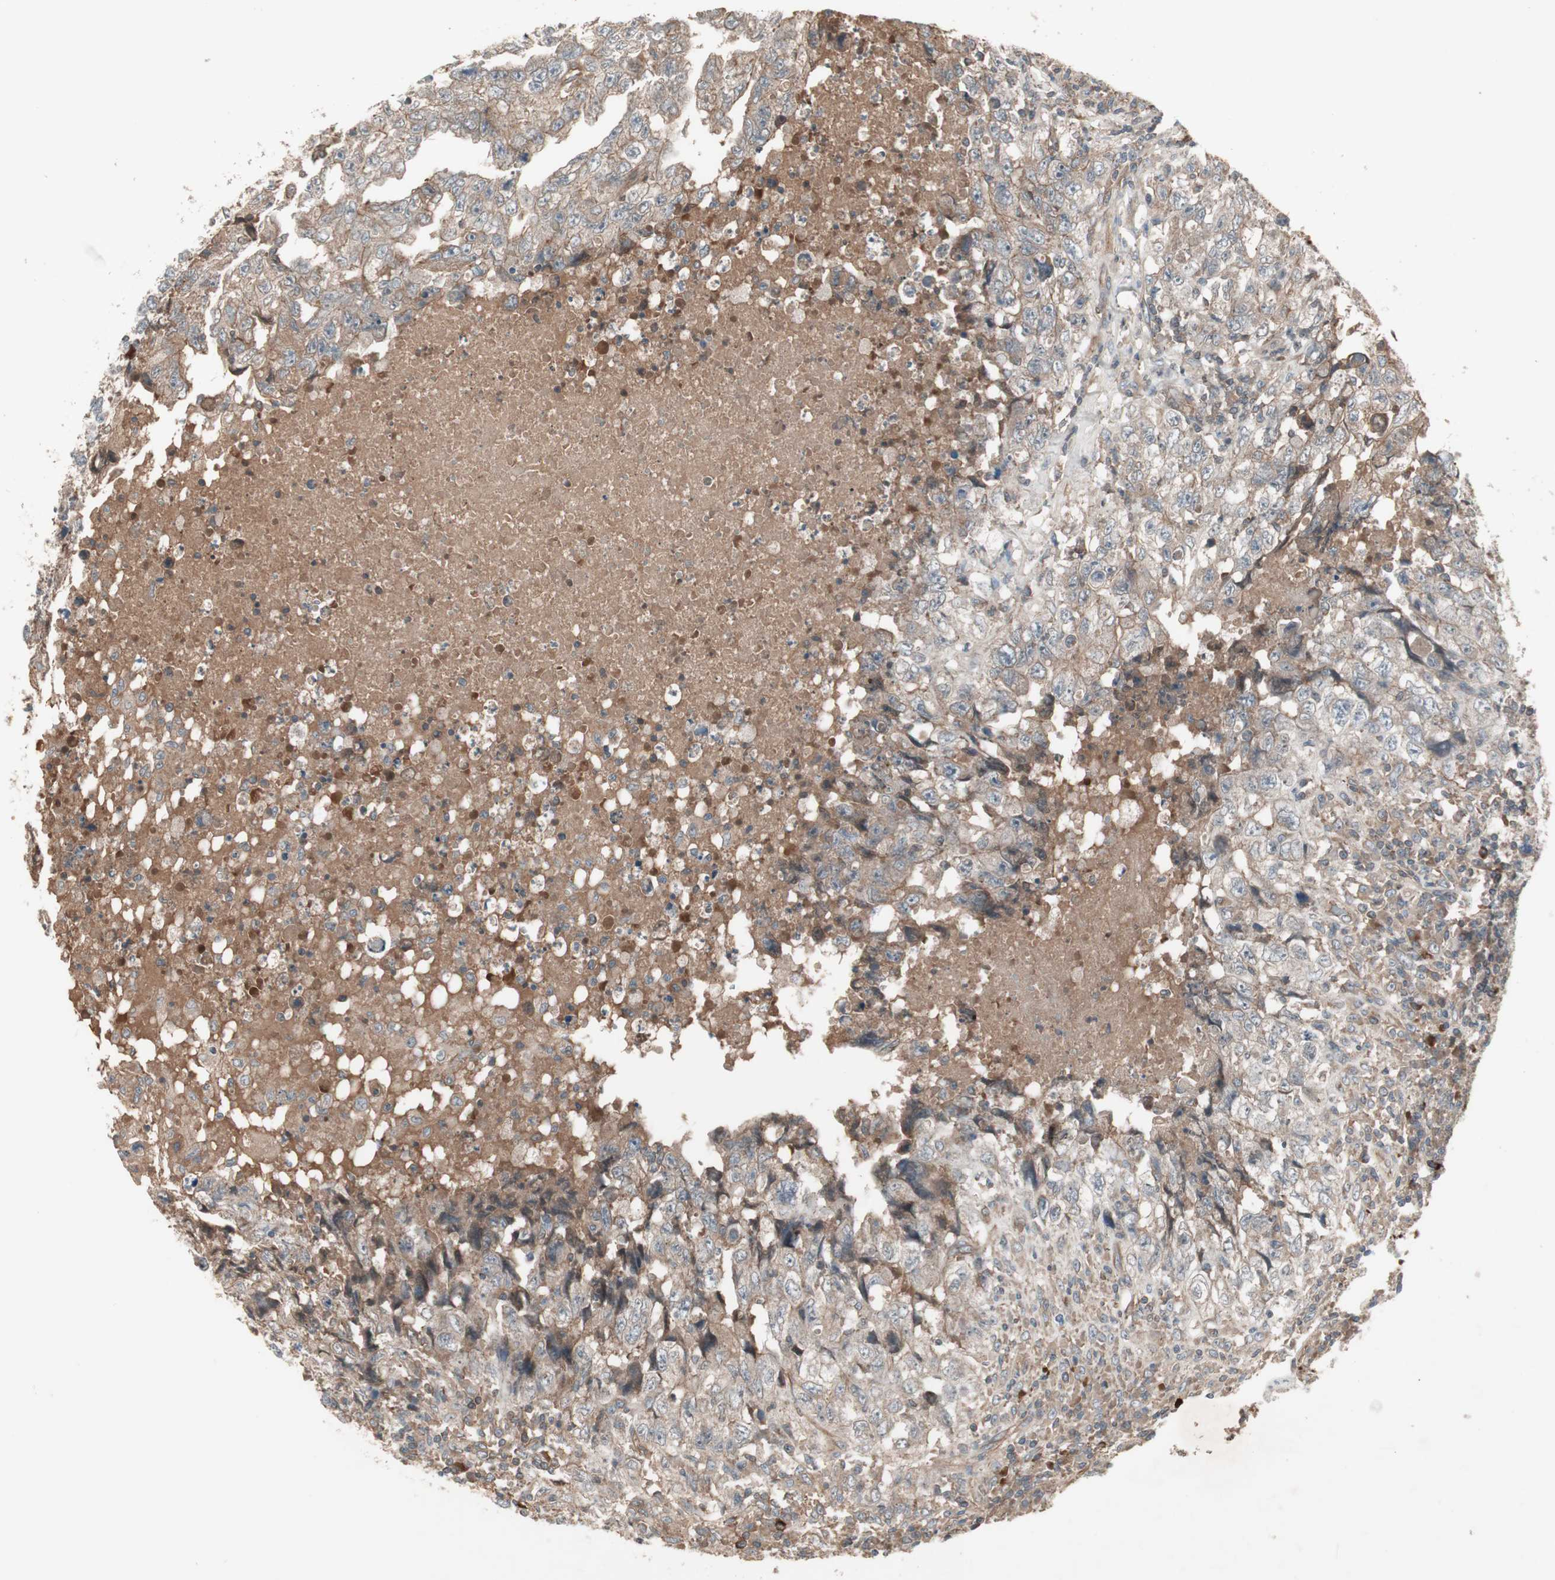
{"staining": {"intensity": "moderate", "quantity": ">75%", "location": "cytoplasmic/membranous"}, "tissue": "testis cancer", "cell_type": "Tumor cells", "image_type": "cancer", "snomed": [{"axis": "morphology", "description": "Necrosis, NOS"}, {"axis": "morphology", "description": "Carcinoma, Embryonal, NOS"}, {"axis": "topography", "description": "Testis"}], "caption": "DAB (3,3'-diaminobenzidine) immunohistochemical staining of testis embryonal carcinoma shows moderate cytoplasmic/membranous protein staining in approximately >75% of tumor cells.", "gene": "TFPI", "patient": {"sex": "male", "age": 19}}